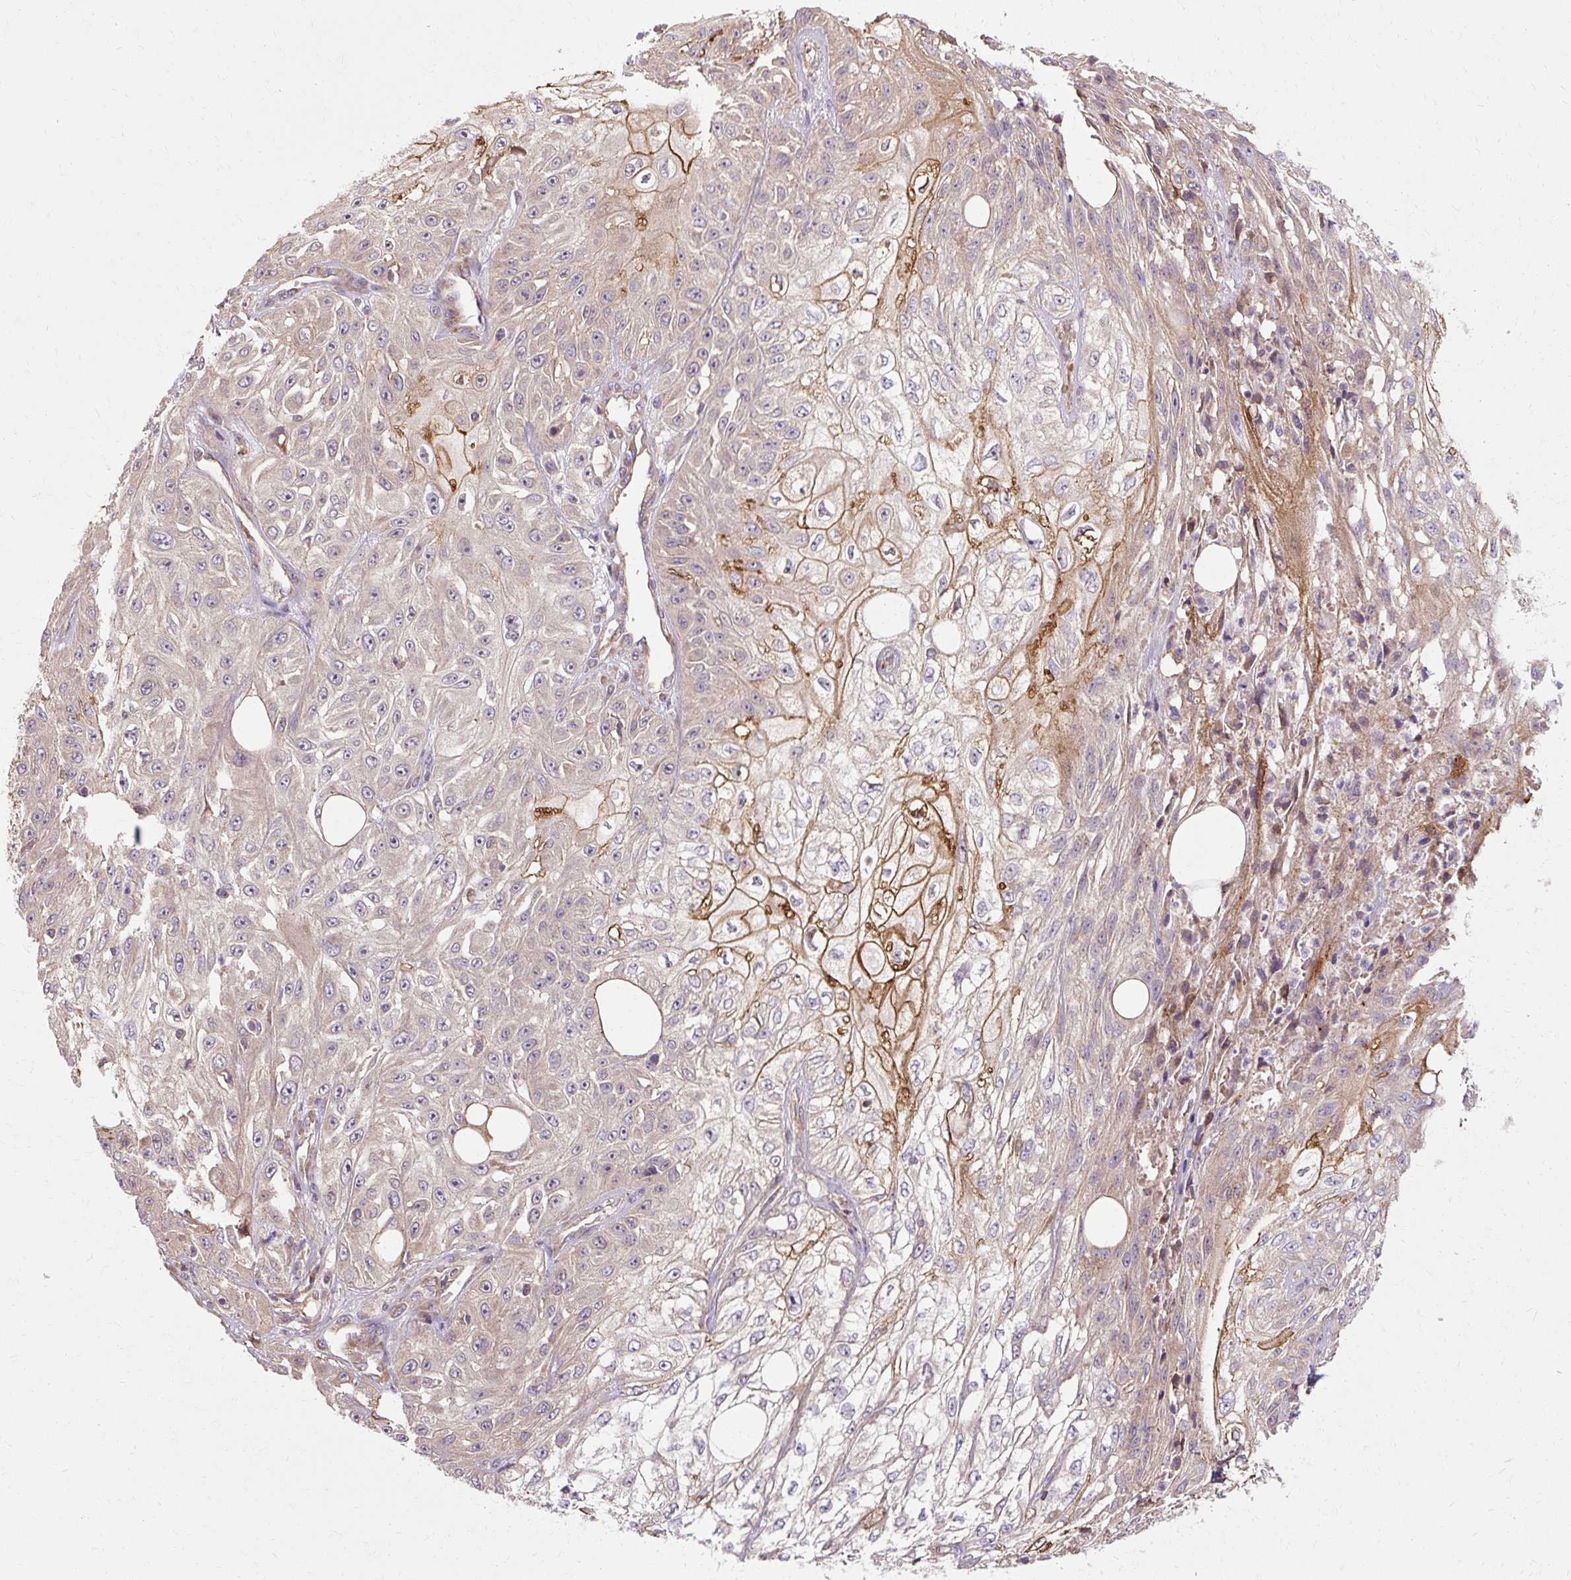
{"staining": {"intensity": "moderate", "quantity": "<25%", "location": "cytoplasmic/membranous"}, "tissue": "skin cancer", "cell_type": "Tumor cells", "image_type": "cancer", "snomed": [{"axis": "morphology", "description": "Squamous cell carcinoma, NOS"}, {"axis": "morphology", "description": "Squamous cell carcinoma, metastatic, NOS"}, {"axis": "topography", "description": "Skin"}, {"axis": "topography", "description": "Lymph node"}], "caption": "Protein analysis of squamous cell carcinoma (skin) tissue displays moderate cytoplasmic/membranous positivity in approximately <25% of tumor cells. (DAB IHC, brown staining for protein, blue staining for nuclei).", "gene": "FLRT1", "patient": {"sex": "male", "age": 75}}